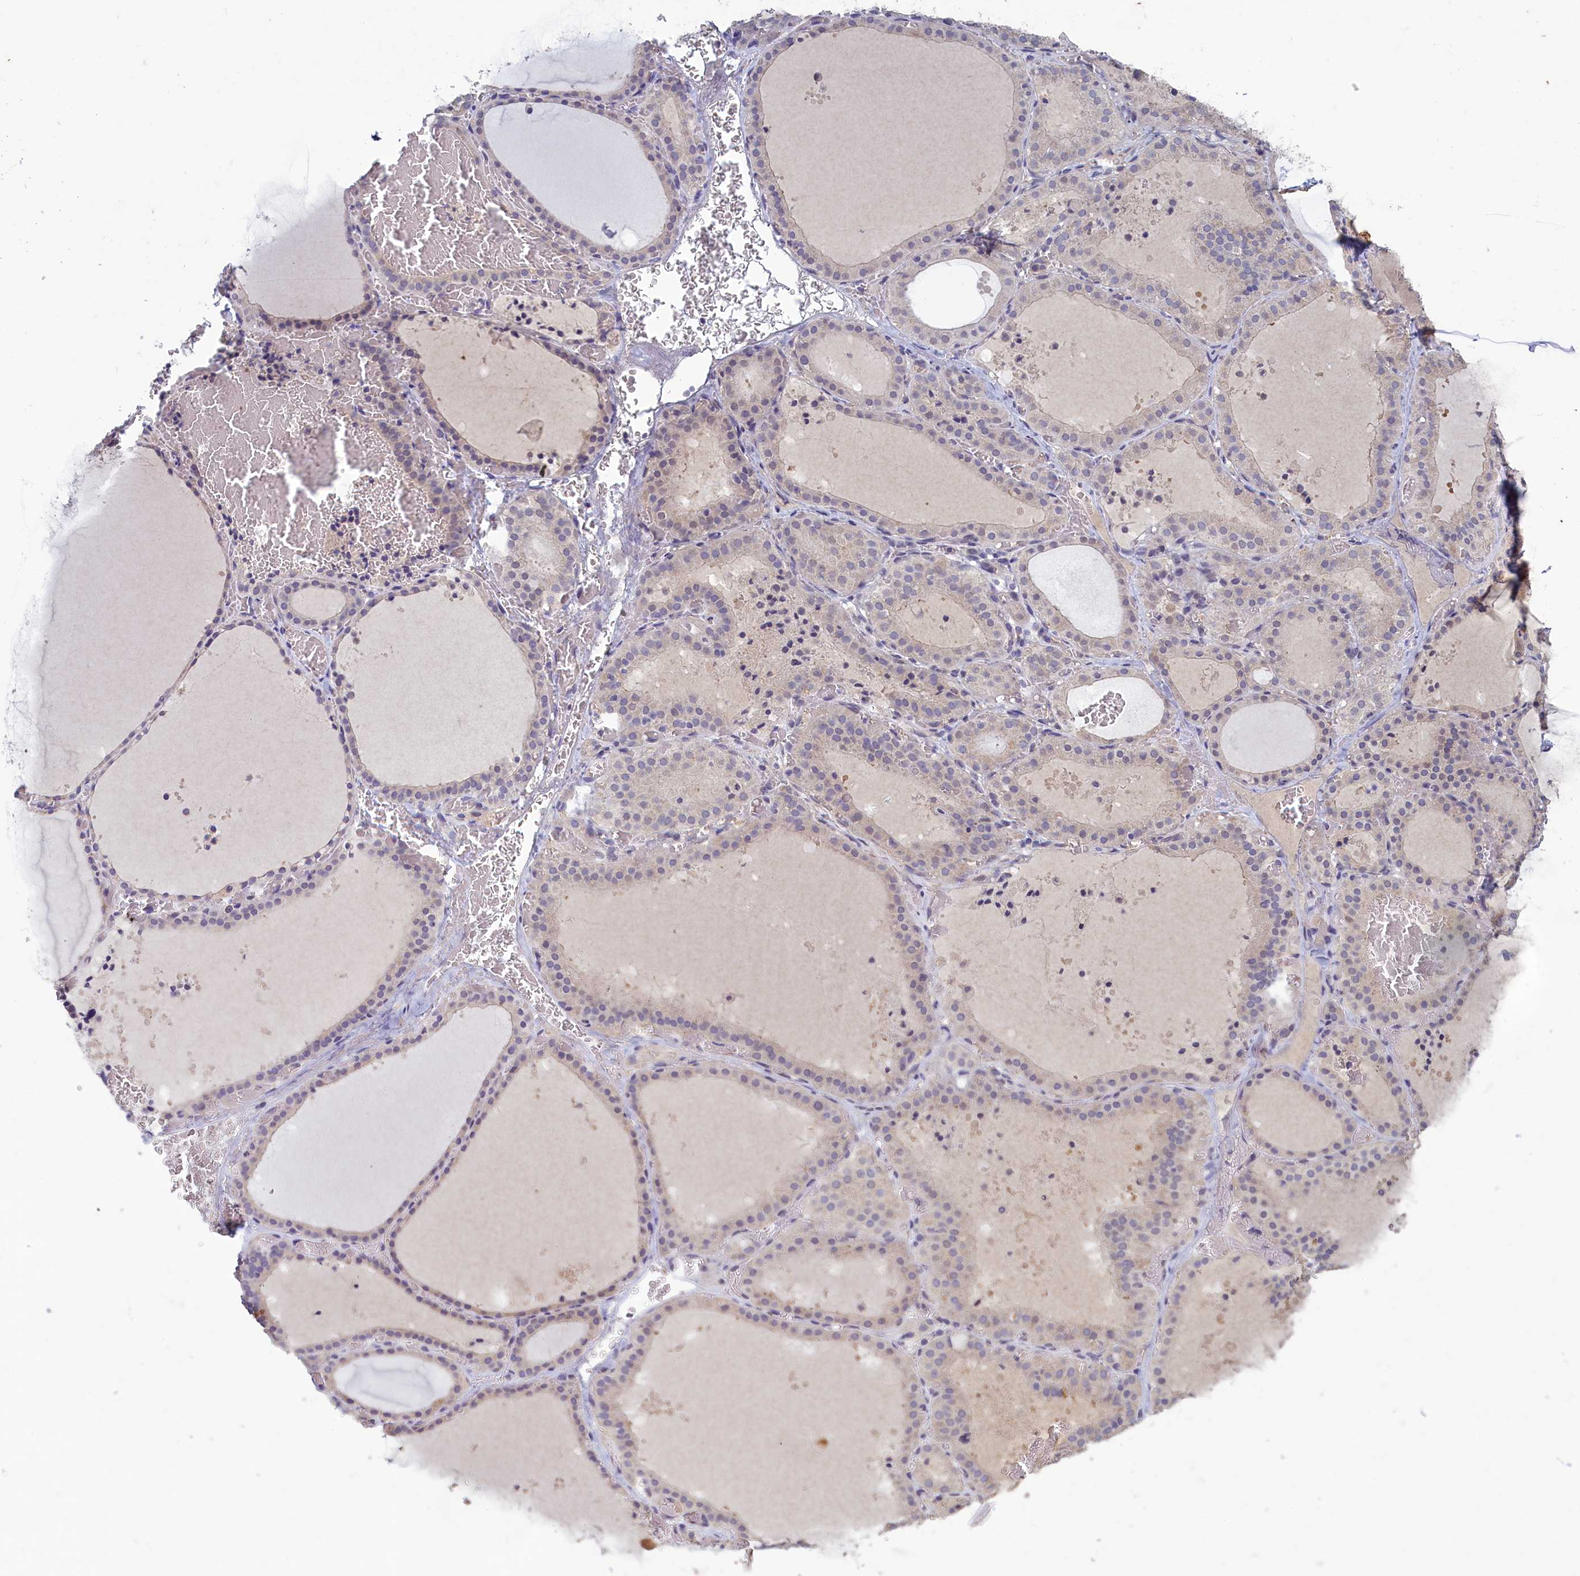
{"staining": {"intensity": "moderate", "quantity": "<25%", "location": "cytoplasmic/membranous"}, "tissue": "thyroid gland", "cell_type": "Glandular cells", "image_type": "normal", "snomed": [{"axis": "morphology", "description": "Normal tissue, NOS"}, {"axis": "topography", "description": "Thyroid gland"}], "caption": "About <25% of glandular cells in normal thyroid gland exhibit moderate cytoplasmic/membranous protein staining as visualized by brown immunohistochemical staining.", "gene": "ATF7IP2", "patient": {"sex": "female", "age": 39}}